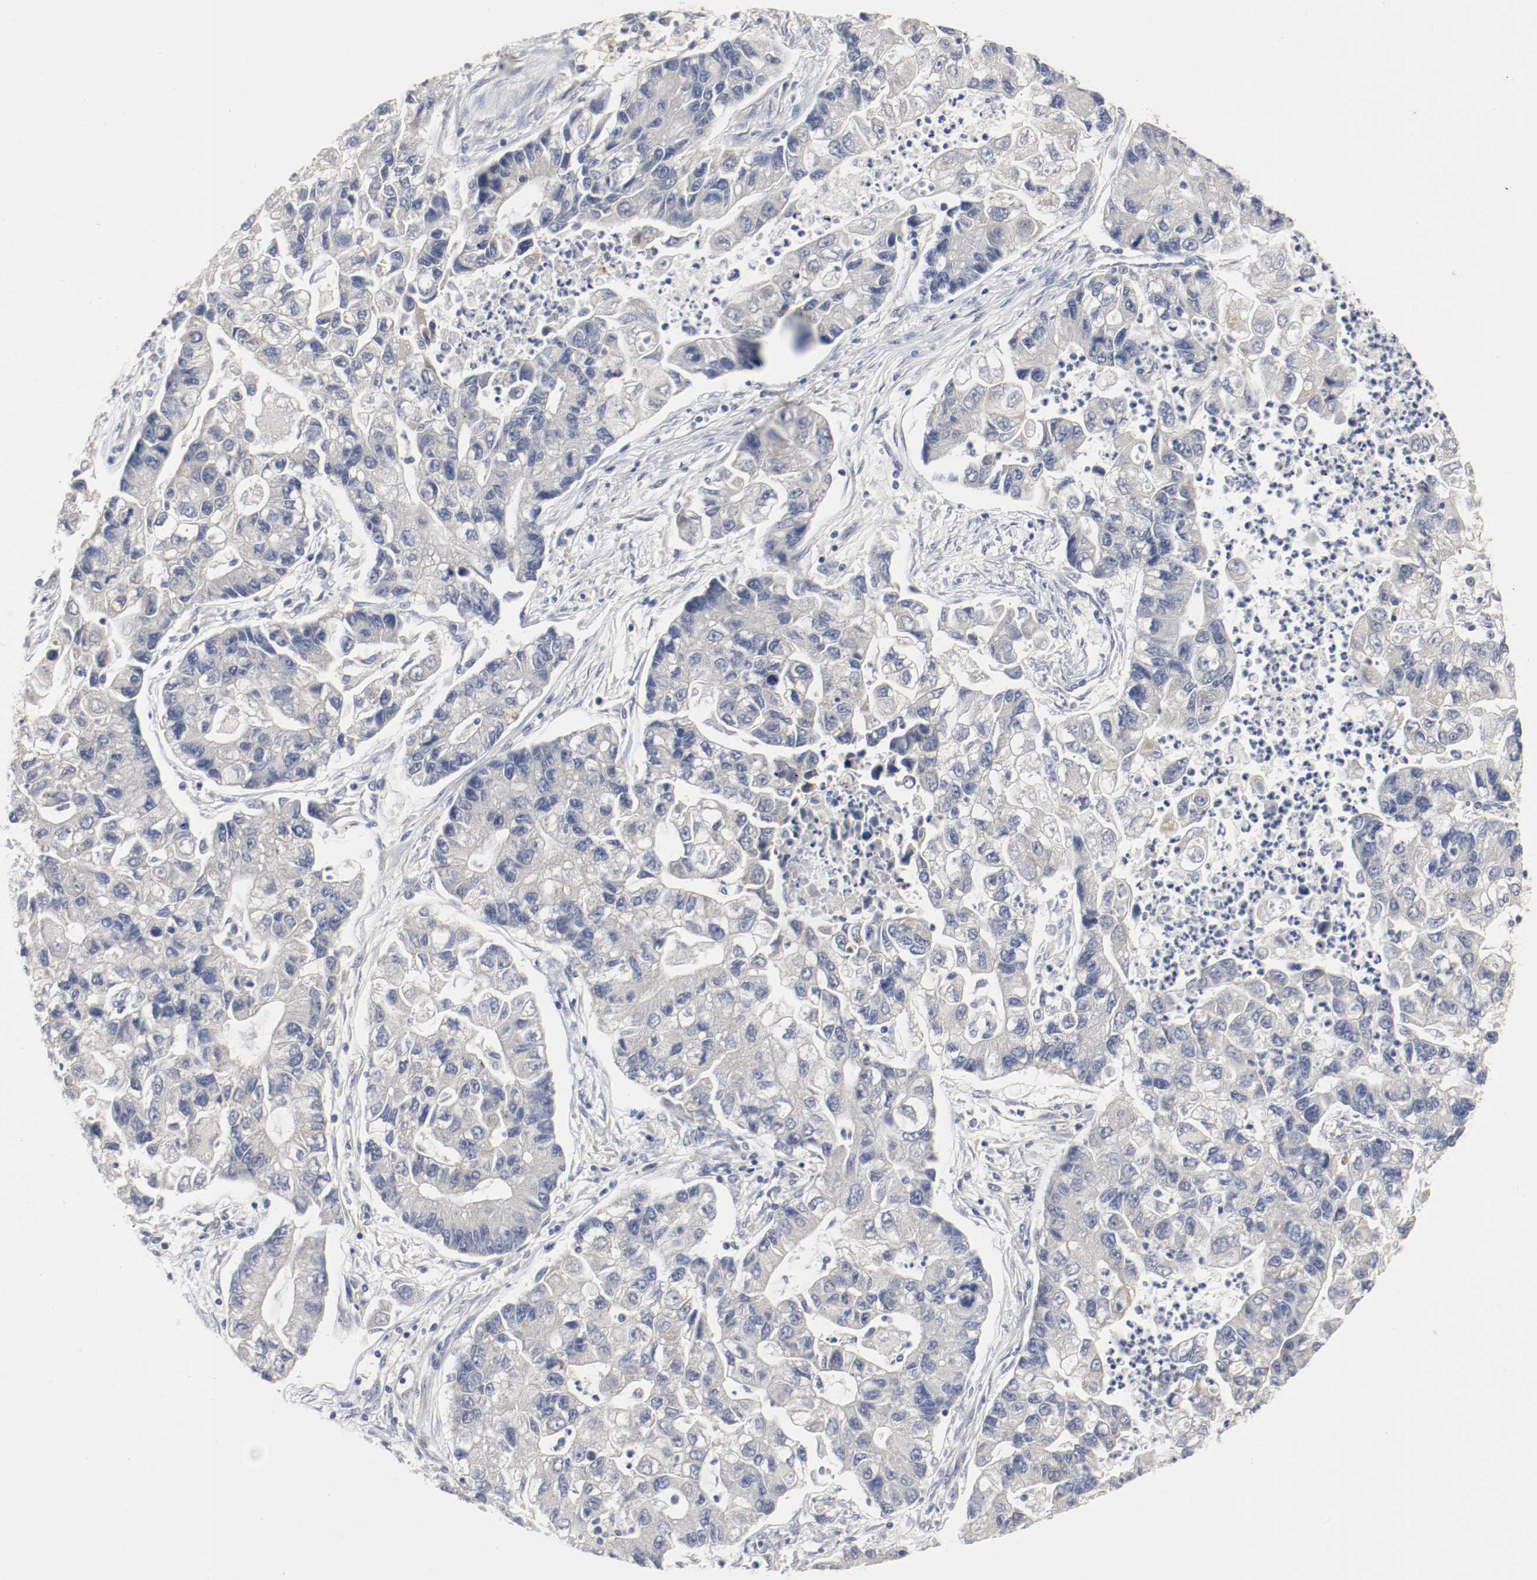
{"staining": {"intensity": "negative", "quantity": "none", "location": "none"}, "tissue": "lung cancer", "cell_type": "Tumor cells", "image_type": "cancer", "snomed": [{"axis": "morphology", "description": "Adenocarcinoma, NOS"}, {"axis": "topography", "description": "Lung"}], "caption": "A high-resolution histopathology image shows immunohistochemistry (IHC) staining of lung cancer (adenocarcinoma), which displays no significant expression in tumor cells. Brightfield microscopy of immunohistochemistry stained with DAB (3,3'-diaminobenzidine) (brown) and hematoxylin (blue), captured at high magnification.", "gene": "AFG3L2", "patient": {"sex": "female", "age": 51}}